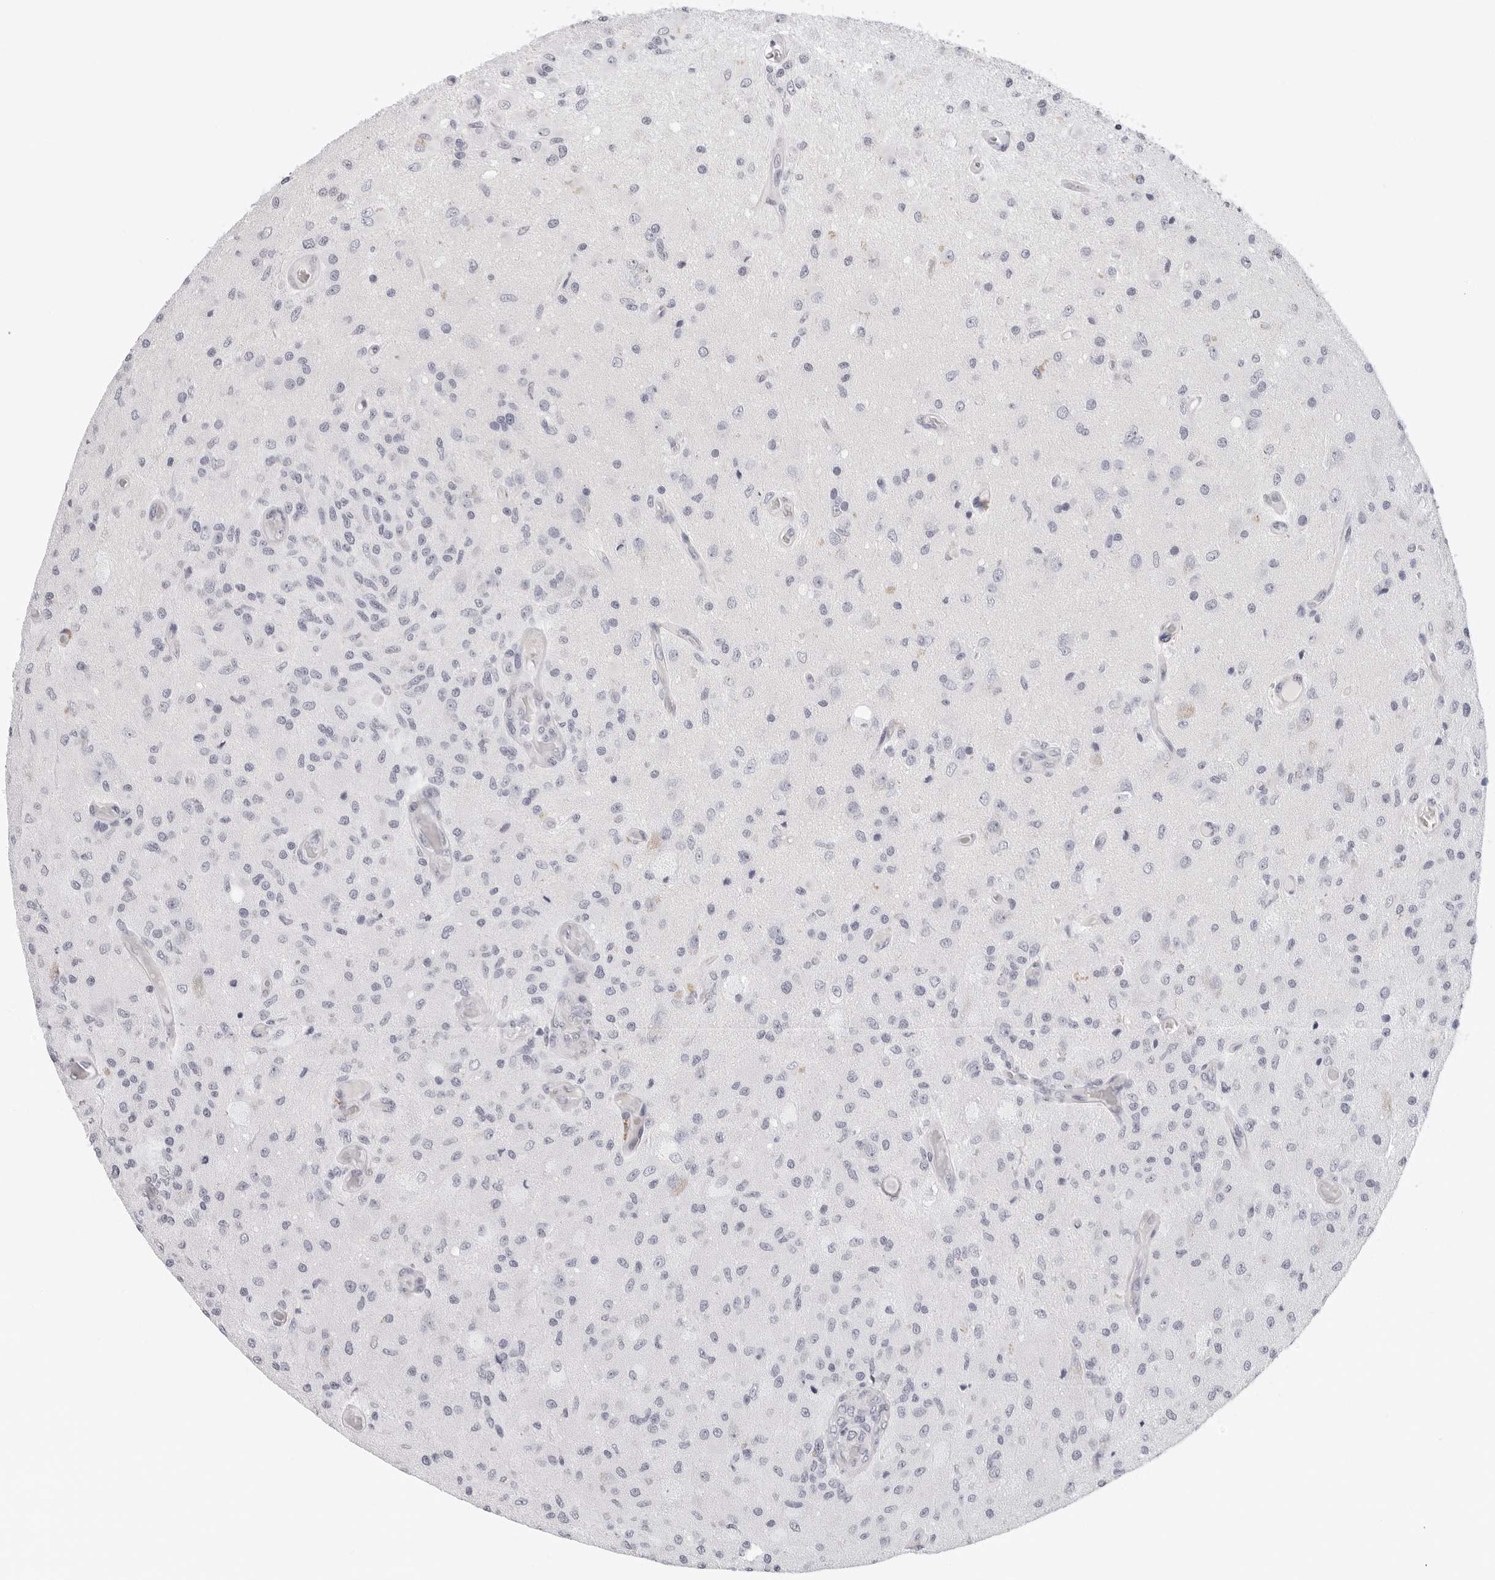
{"staining": {"intensity": "negative", "quantity": "none", "location": "none"}, "tissue": "glioma", "cell_type": "Tumor cells", "image_type": "cancer", "snomed": [{"axis": "morphology", "description": "Normal tissue, NOS"}, {"axis": "morphology", "description": "Glioma, malignant, High grade"}, {"axis": "topography", "description": "Cerebral cortex"}], "caption": "Tumor cells are negative for protein expression in human malignant high-grade glioma.", "gene": "EDN2", "patient": {"sex": "male", "age": 77}}